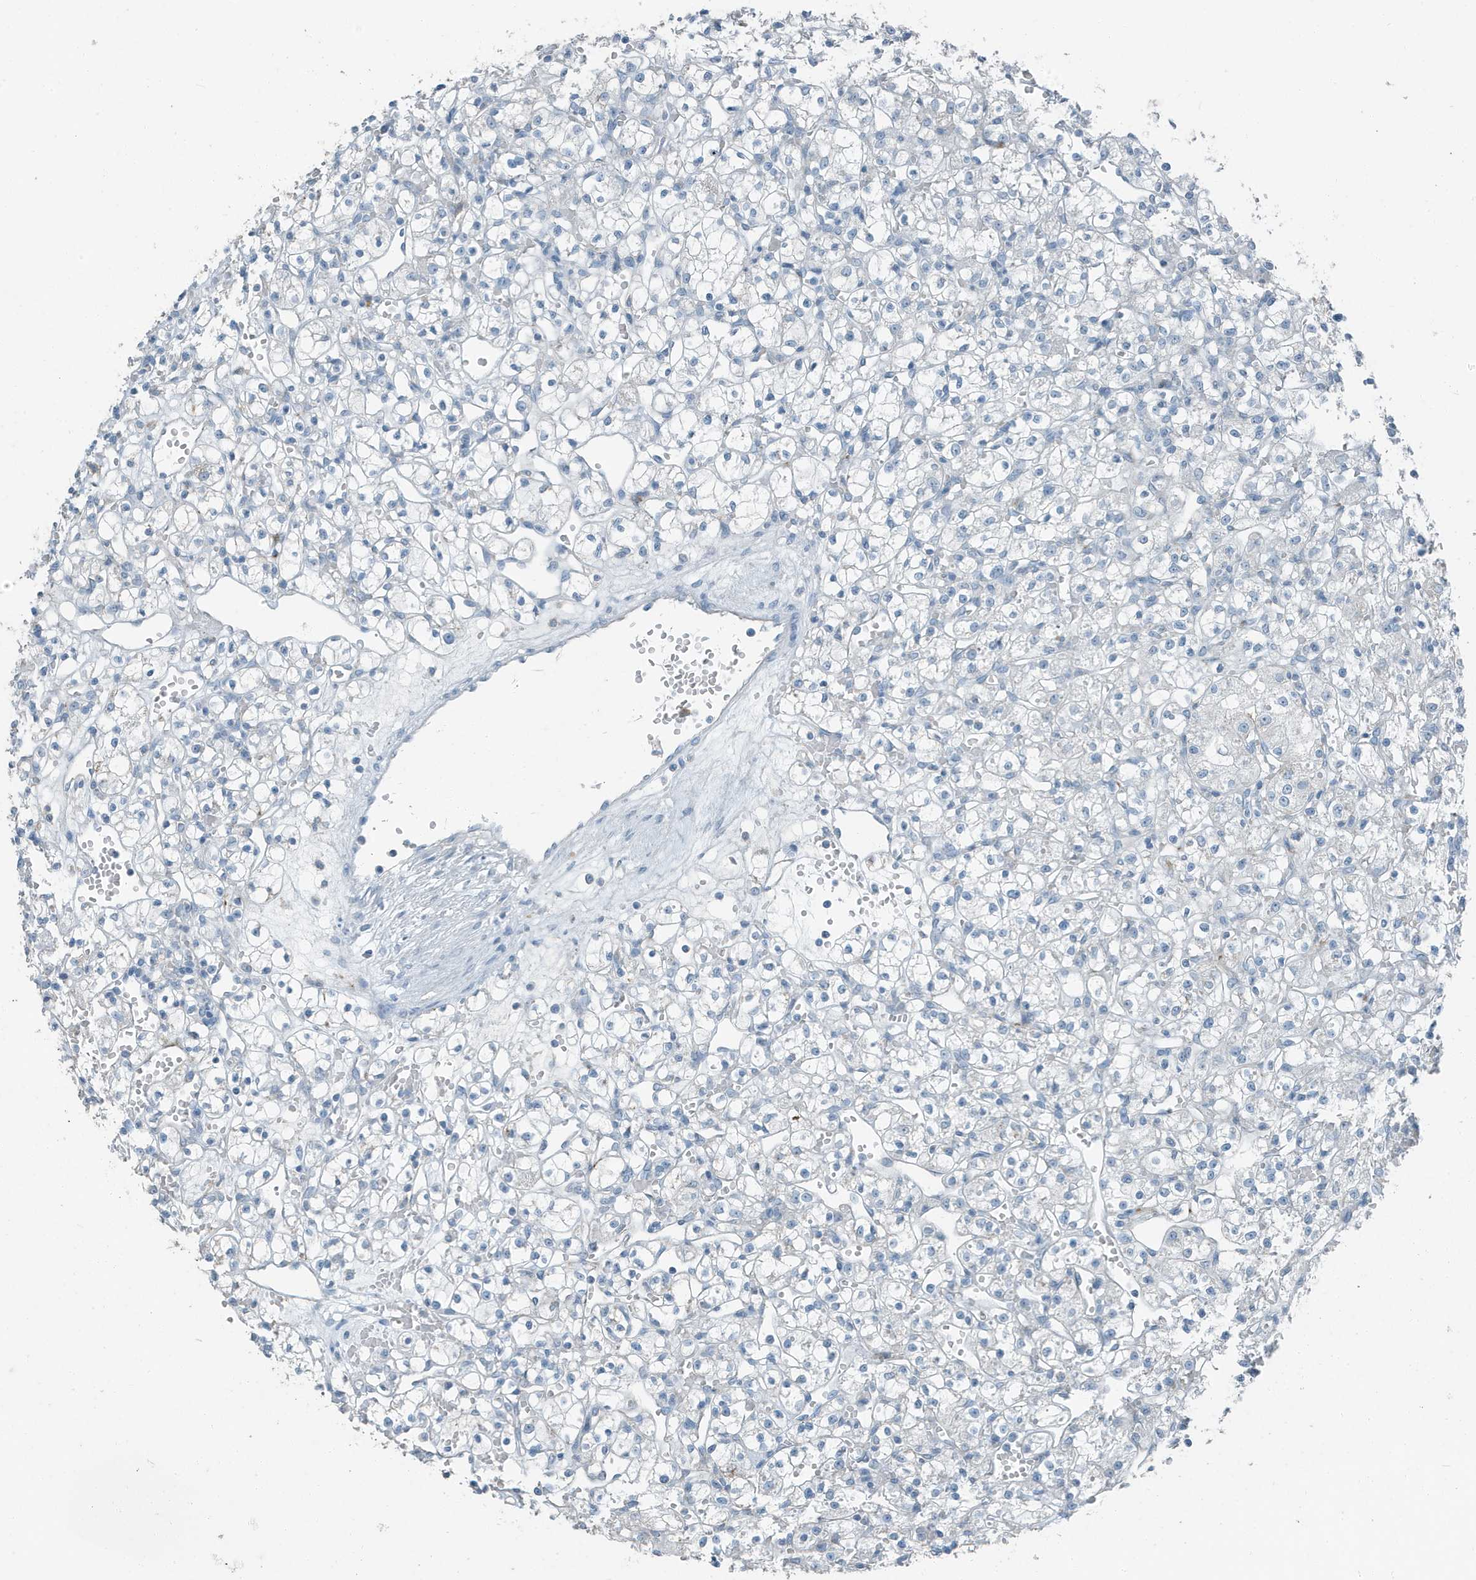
{"staining": {"intensity": "negative", "quantity": "none", "location": "none"}, "tissue": "renal cancer", "cell_type": "Tumor cells", "image_type": "cancer", "snomed": [{"axis": "morphology", "description": "Adenocarcinoma, NOS"}, {"axis": "topography", "description": "Kidney"}], "caption": "DAB immunohistochemical staining of renal cancer (adenocarcinoma) displays no significant expression in tumor cells.", "gene": "FAM162A", "patient": {"sex": "female", "age": 59}}